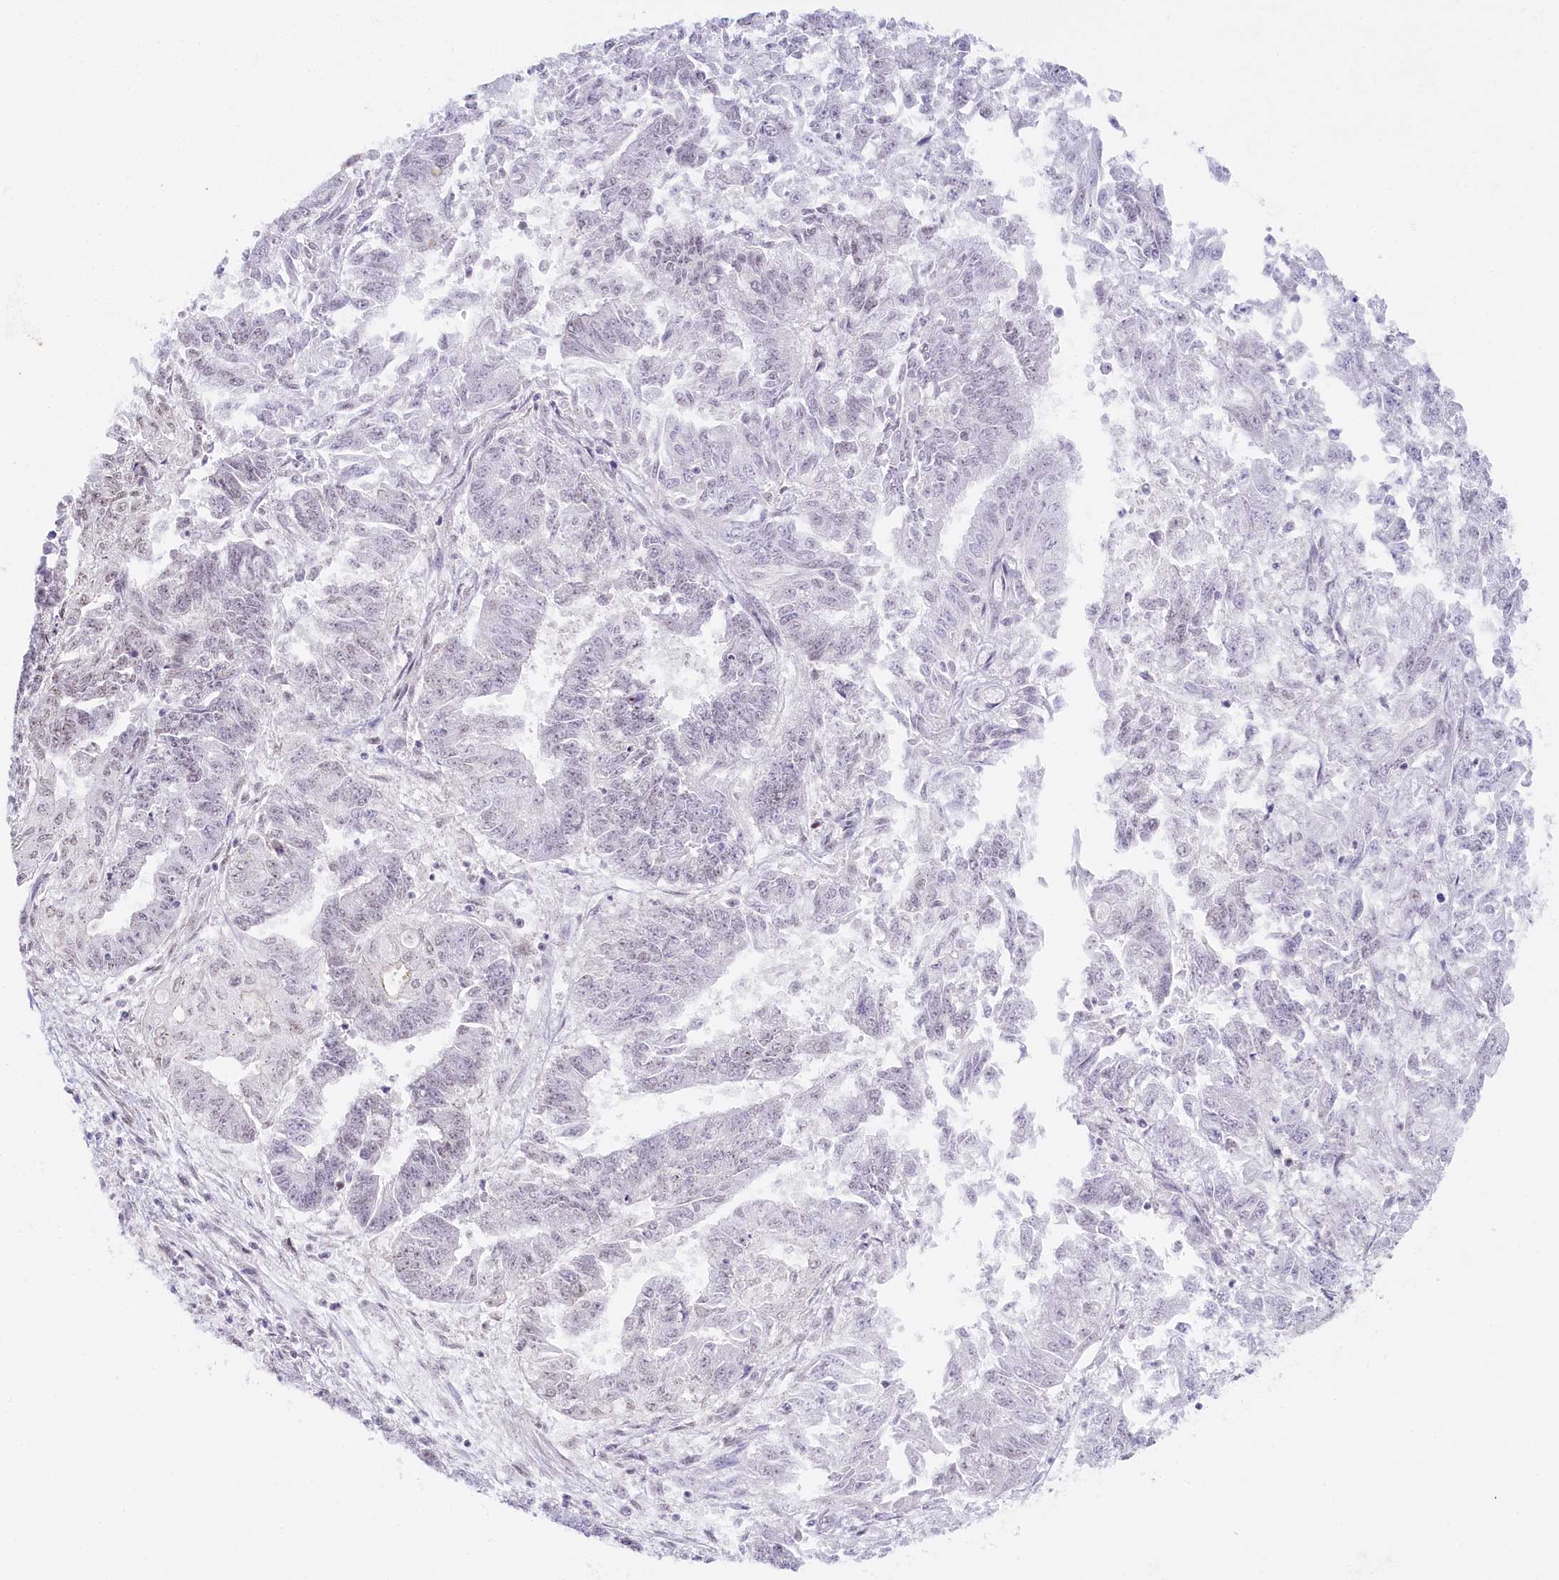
{"staining": {"intensity": "negative", "quantity": "none", "location": "none"}, "tissue": "endometrial cancer", "cell_type": "Tumor cells", "image_type": "cancer", "snomed": [{"axis": "morphology", "description": "Adenocarcinoma, NOS"}, {"axis": "topography", "description": "Endometrium"}], "caption": "Endometrial cancer stained for a protein using immunohistochemistry exhibits no expression tumor cells.", "gene": "SEC31B", "patient": {"sex": "female", "age": 73}}